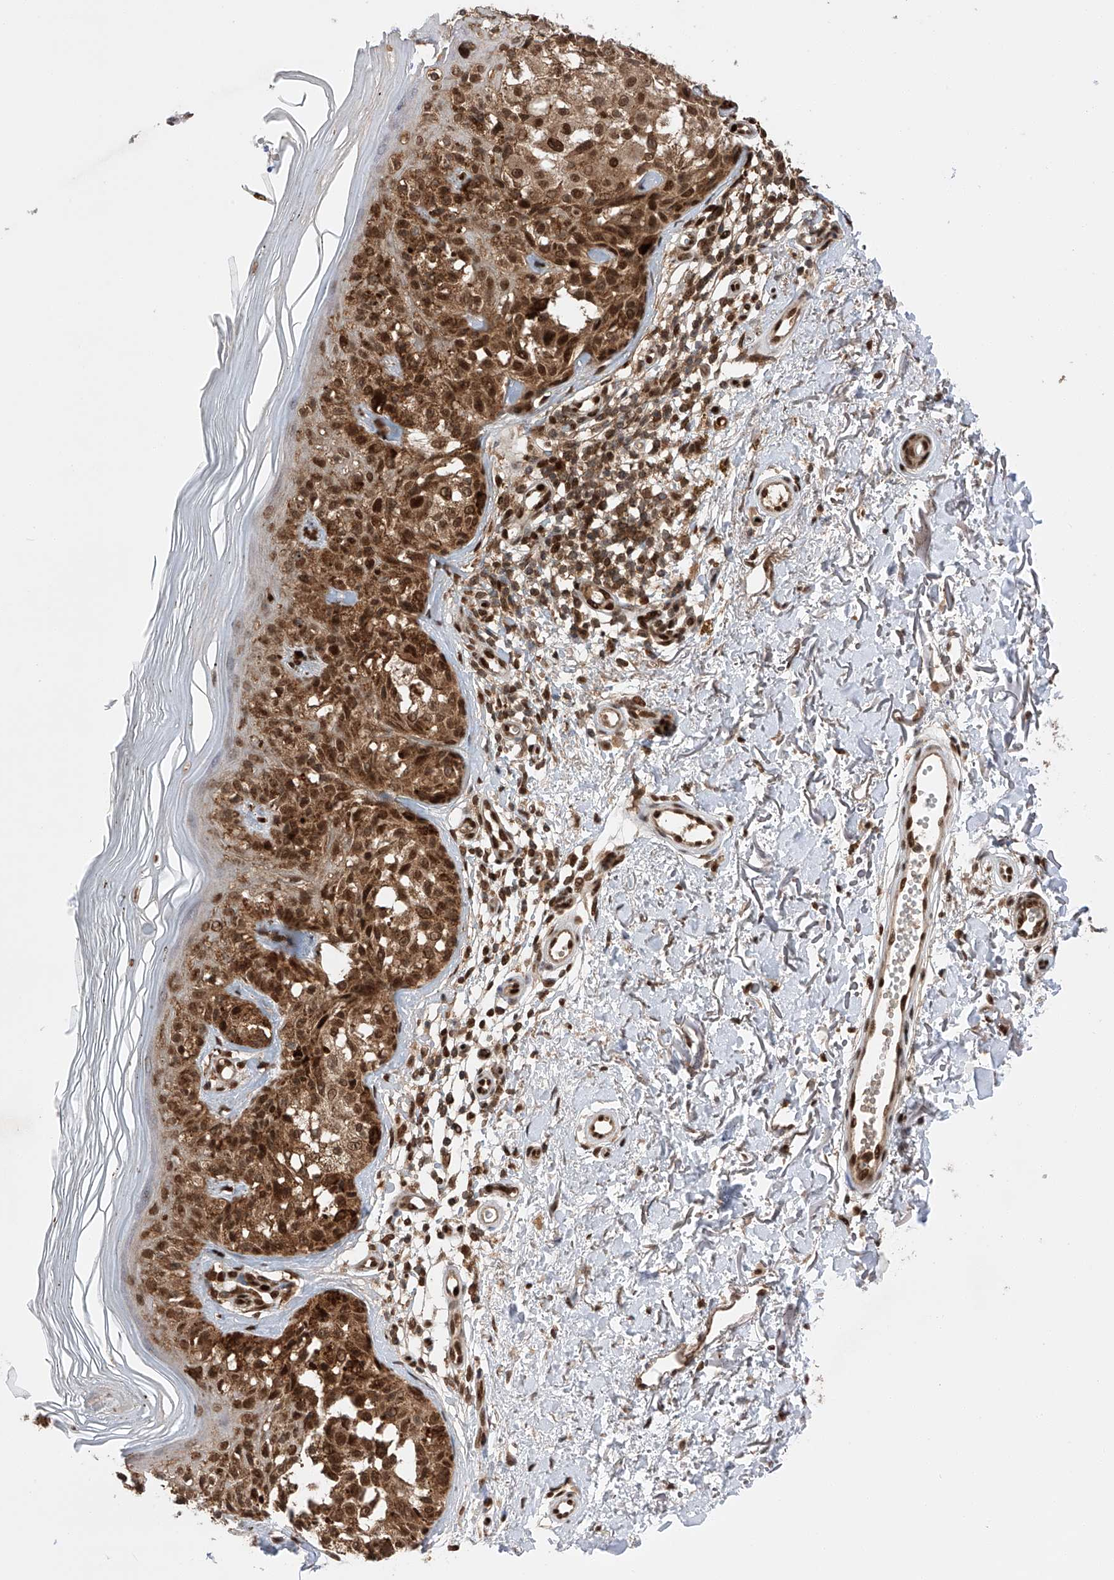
{"staining": {"intensity": "moderate", "quantity": ">75%", "location": "cytoplasmic/membranous,nuclear"}, "tissue": "melanoma", "cell_type": "Tumor cells", "image_type": "cancer", "snomed": [{"axis": "morphology", "description": "Malignant melanoma, NOS"}, {"axis": "topography", "description": "Skin"}], "caption": "Malignant melanoma was stained to show a protein in brown. There is medium levels of moderate cytoplasmic/membranous and nuclear expression in about >75% of tumor cells. (brown staining indicates protein expression, while blue staining denotes nuclei).", "gene": "ZNF280D", "patient": {"sex": "female", "age": 50}}